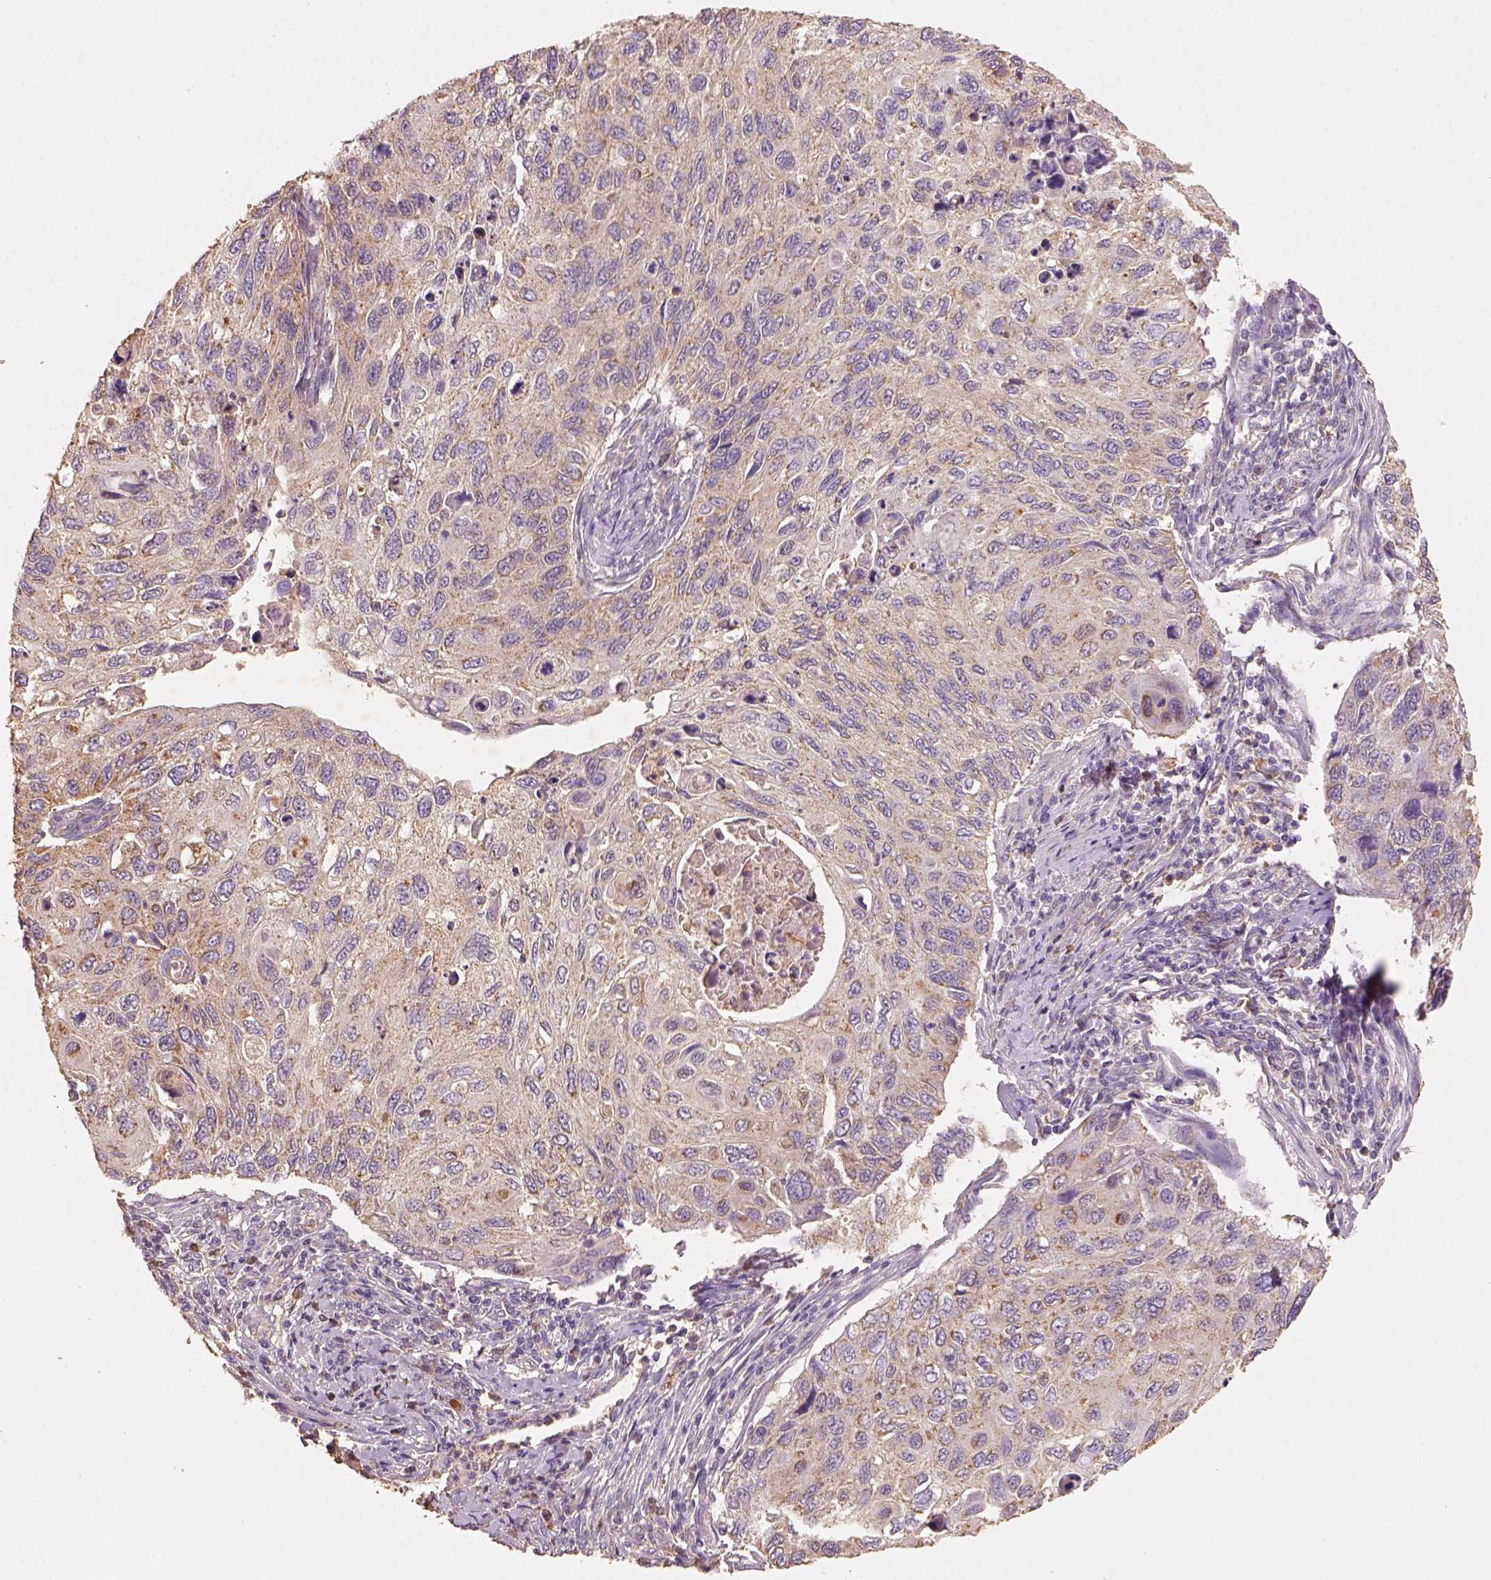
{"staining": {"intensity": "weak", "quantity": ">75%", "location": "cytoplasmic/membranous"}, "tissue": "cervical cancer", "cell_type": "Tumor cells", "image_type": "cancer", "snomed": [{"axis": "morphology", "description": "Squamous cell carcinoma, NOS"}, {"axis": "topography", "description": "Cervix"}], "caption": "Cervical cancer (squamous cell carcinoma) stained for a protein (brown) displays weak cytoplasmic/membranous positive expression in approximately >75% of tumor cells.", "gene": "AP2B1", "patient": {"sex": "female", "age": 70}}